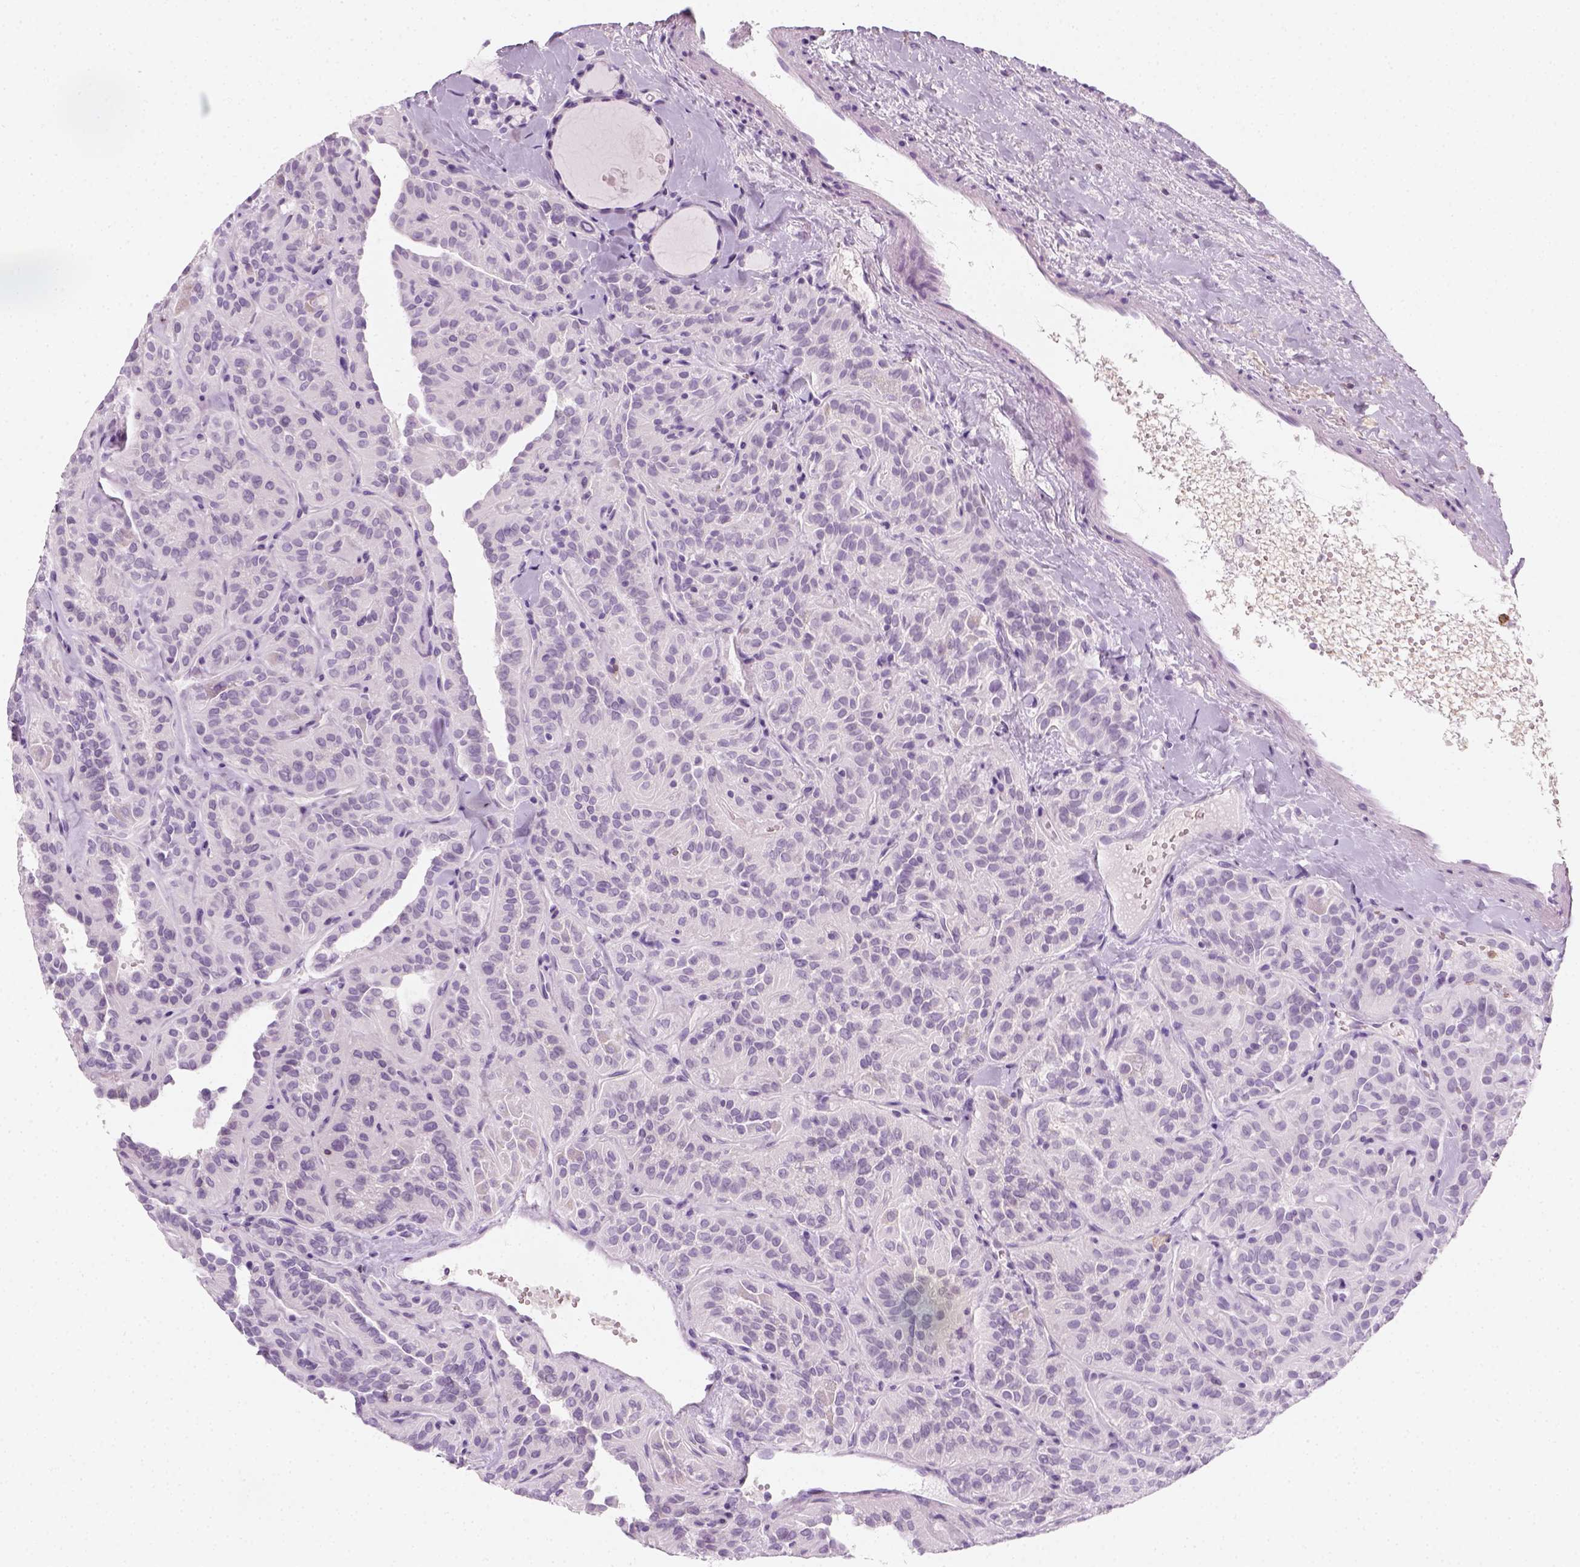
{"staining": {"intensity": "negative", "quantity": "none", "location": "none"}, "tissue": "thyroid cancer", "cell_type": "Tumor cells", "image_type": "cancer", "snomed": [{"axis": "morphology", "description": "Papillary adenocarcinoma, NOS"}, {"axis": "topography", "description": "Thyroid gland"}], "caption": "Tumor cells are negative for brown protein staining in papillary adenocarcinoma (thyroid).", "gene": "AQP3", "patient": {"sex": "female", "age": 45}}